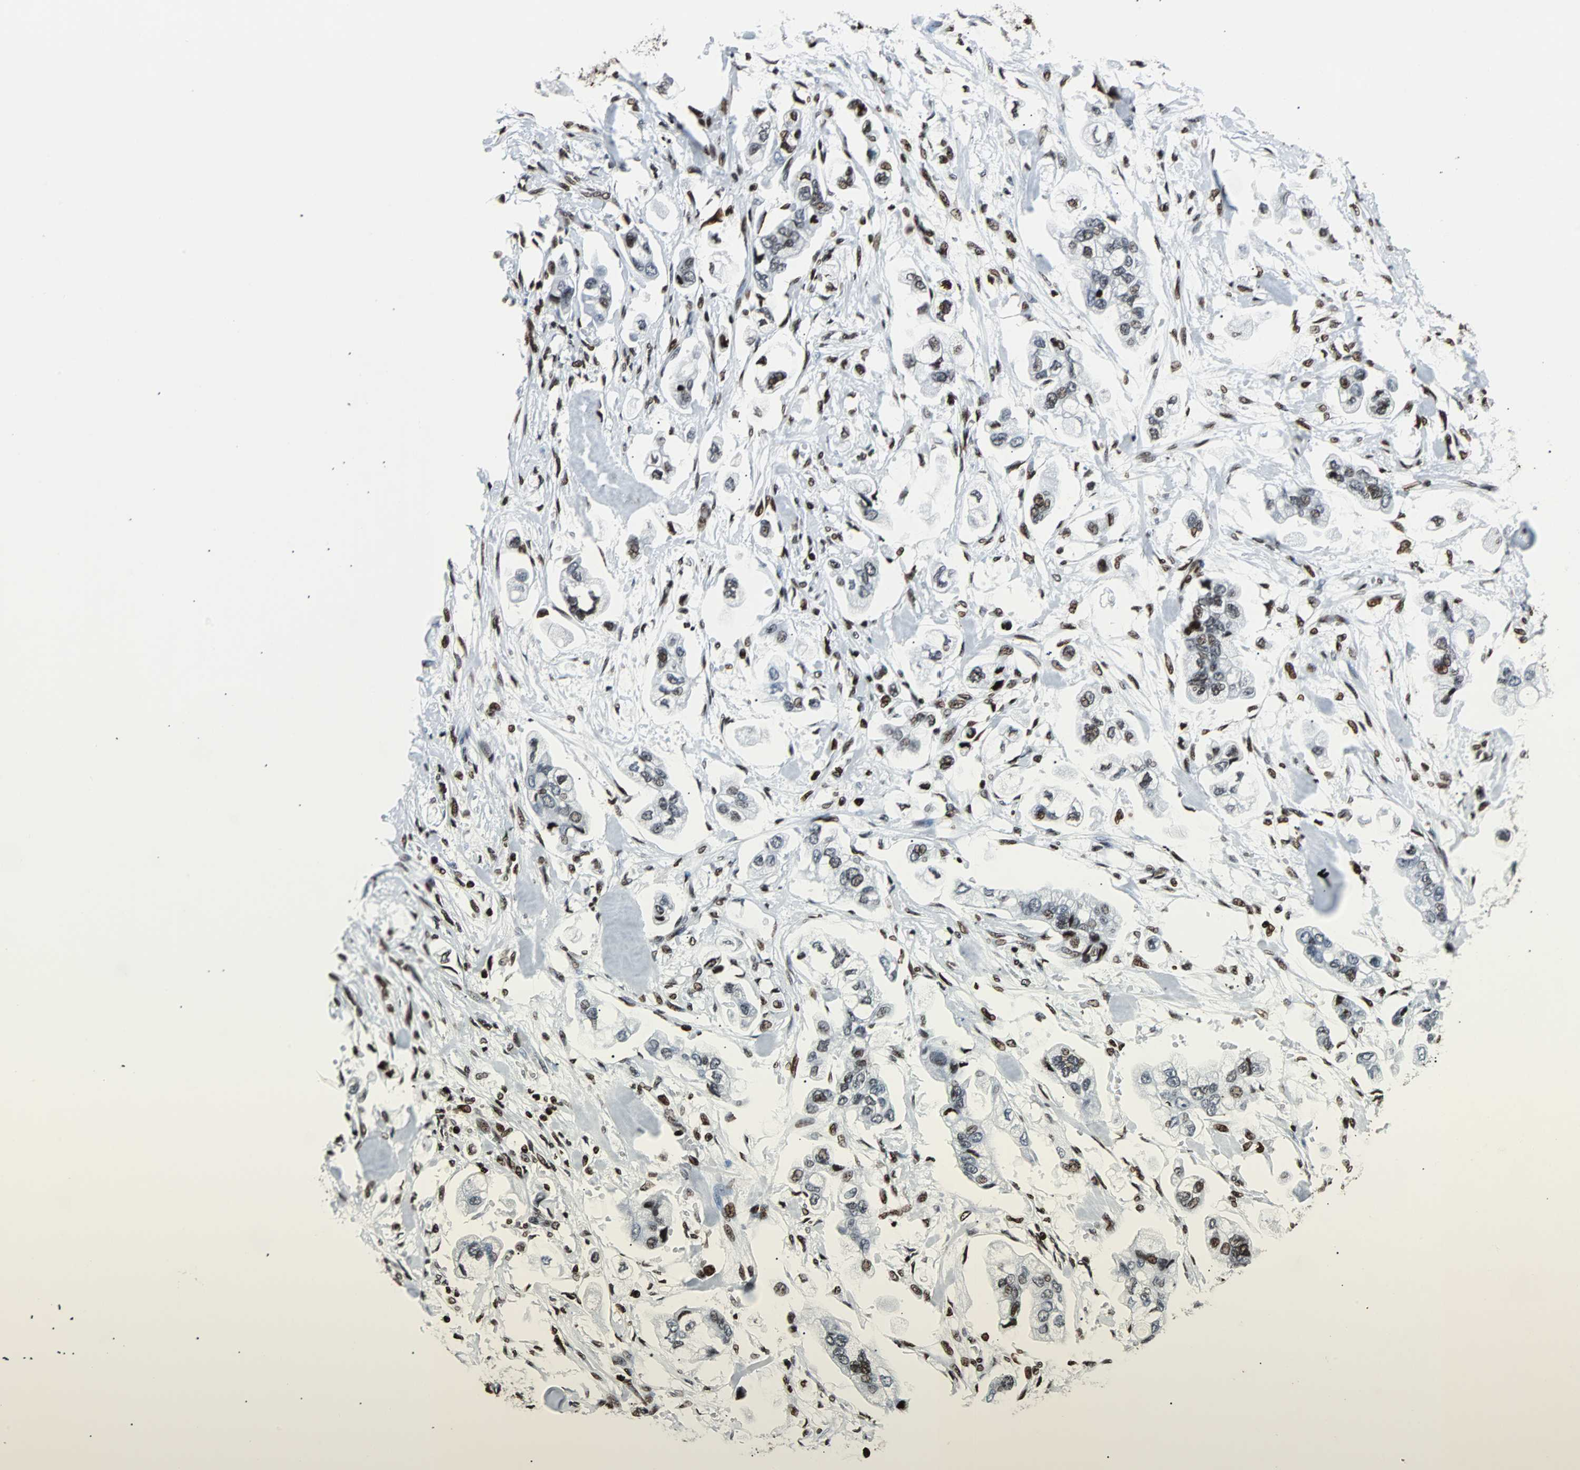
{"staining": {"intensity": "moderate", "quantity": "25%-75%", "location": "nuclear"}, "tissue": "stomach cancer", "cell_type": "Tumor cells", "image_type": "cancer", "snomed": [{"axis": "morphology", "description": "Adenocarcinoma, NOS"}, {"axis": "topography", "description": "Stomach"}], "caption": "The photomicrograph demonstrates a brown stain indicating the presence of a protein in the nuclear of tumor cells in stomach adenocarcinoma.", "gene": "ZNF131", "patient": {"sex": "male", "age": 62}}